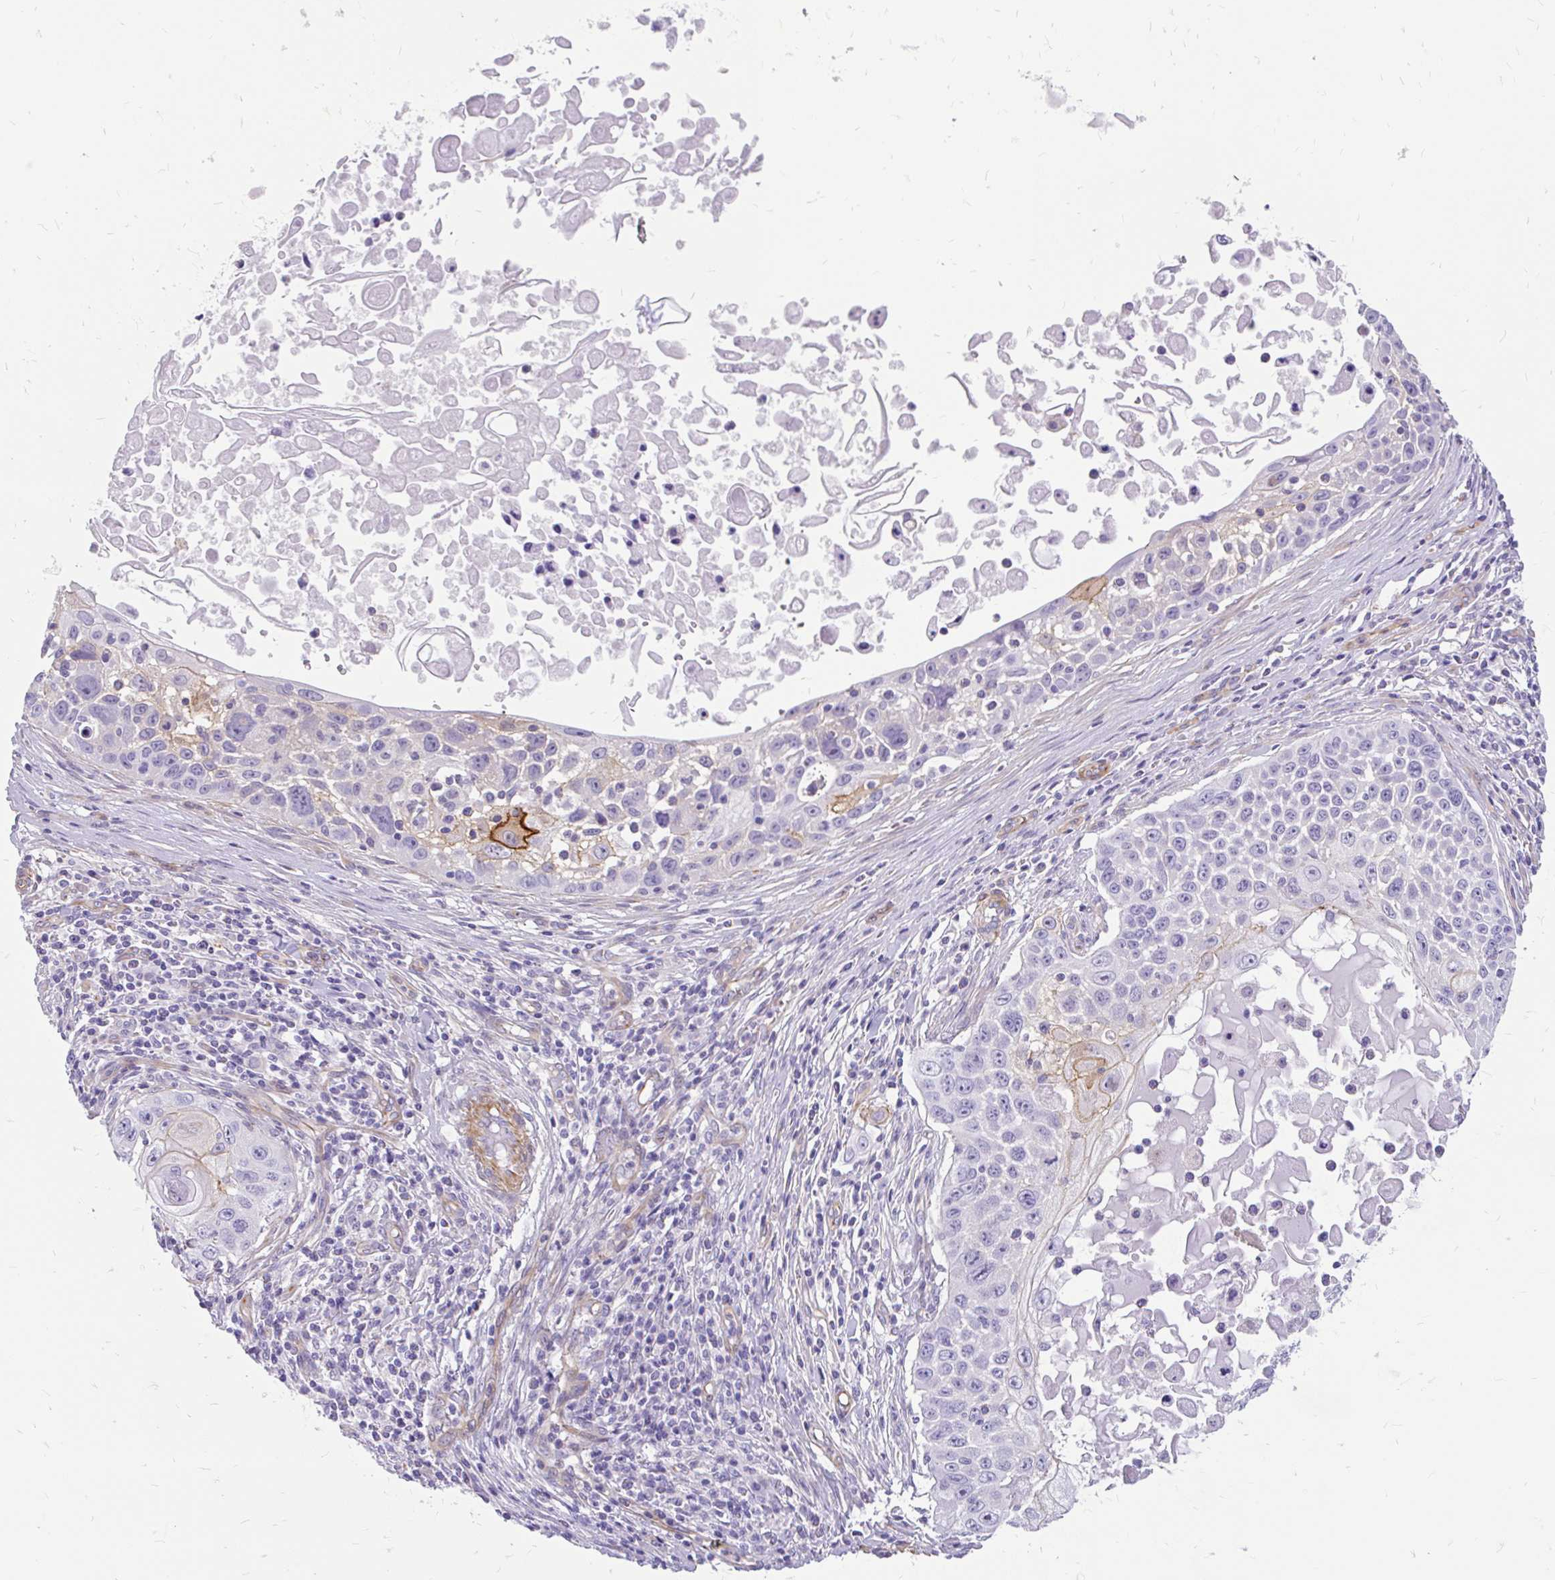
{"staining": {"intensity": "negative", "quantity": "none", "location": "none"}, "tissue": "skin cancer", "cell_type": "Tumor cells", "image_type": "cancer", "snomed": [{"axis": "morphology", "description": "Squamous cell carcinoma, NOS"}, {"axis": "topography", "description": "Skin"}], "caption": "An image of skin cancer (squamous cell carcinoma) stained for a protein shows no brown staining in tumor cells. Brightfield microscopy of IHC stained with DAB (brown) and hematoxylin (blue), captured at high magnification.", "gene": "FAM83C", "patient": {"sex": "male", "age": 24}}